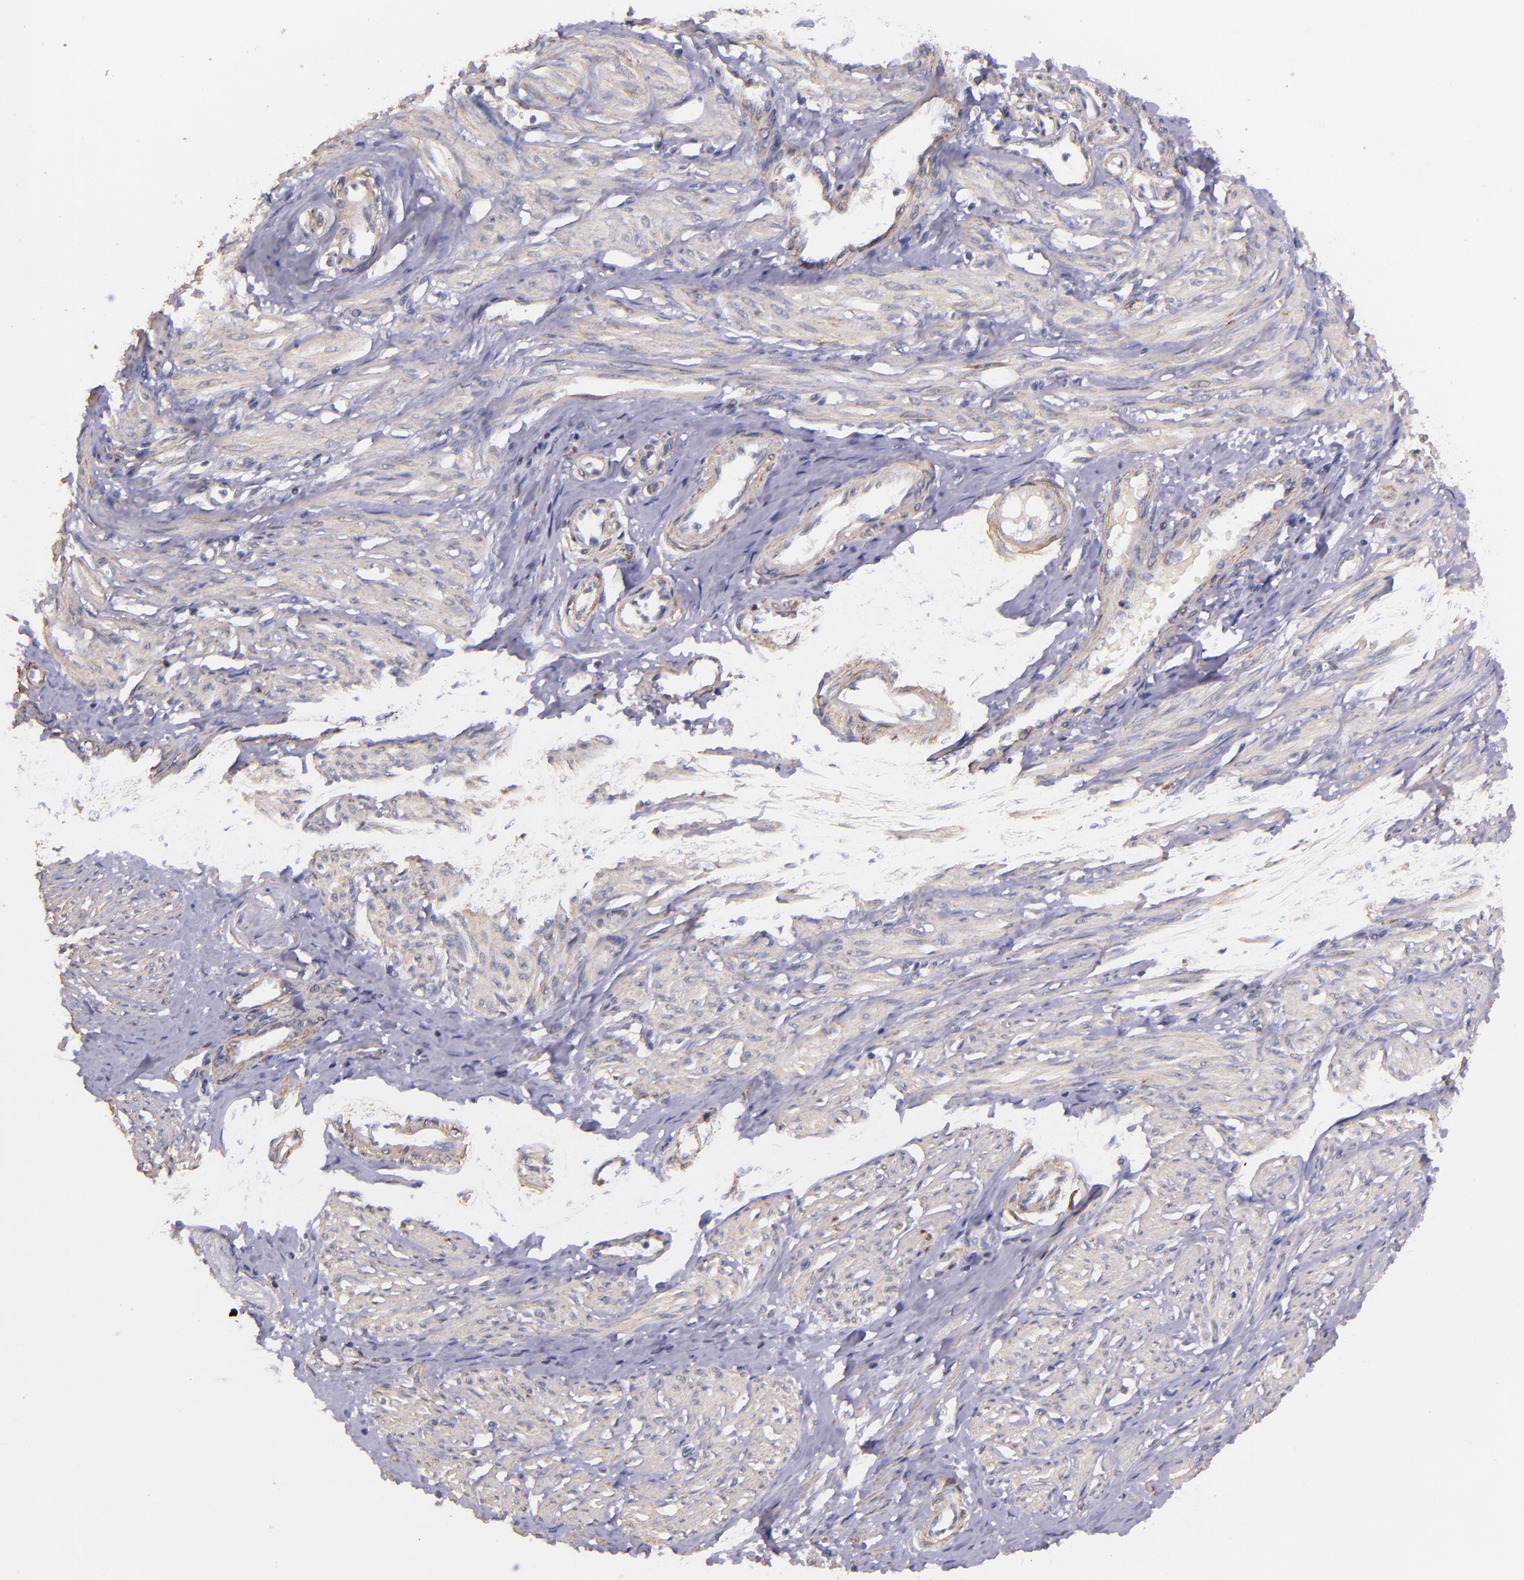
{"staining": {"intensity": "weak", "quantity": ">75%", "location": "cytoplasmic/membranous"}, "tissue": "smooth muscle", "cell_type": "Smooth muscle cells", "image_type": "normal", "snomed": [{"axis": "morphology", "description": "Normal tissue, NOS"}, {"axis": "topography", "description": "Smooth muscle"}, {"axis": "topography", "description": "Uterus"}], "caption": "Smooth muscle stained with a brown dye reveals weak cytoplasmic/membranous positive staining in approximately >75% of smooth muscle cells.", "gene": "IDH3G", "patient": {"sex": "female", "age": 39}}